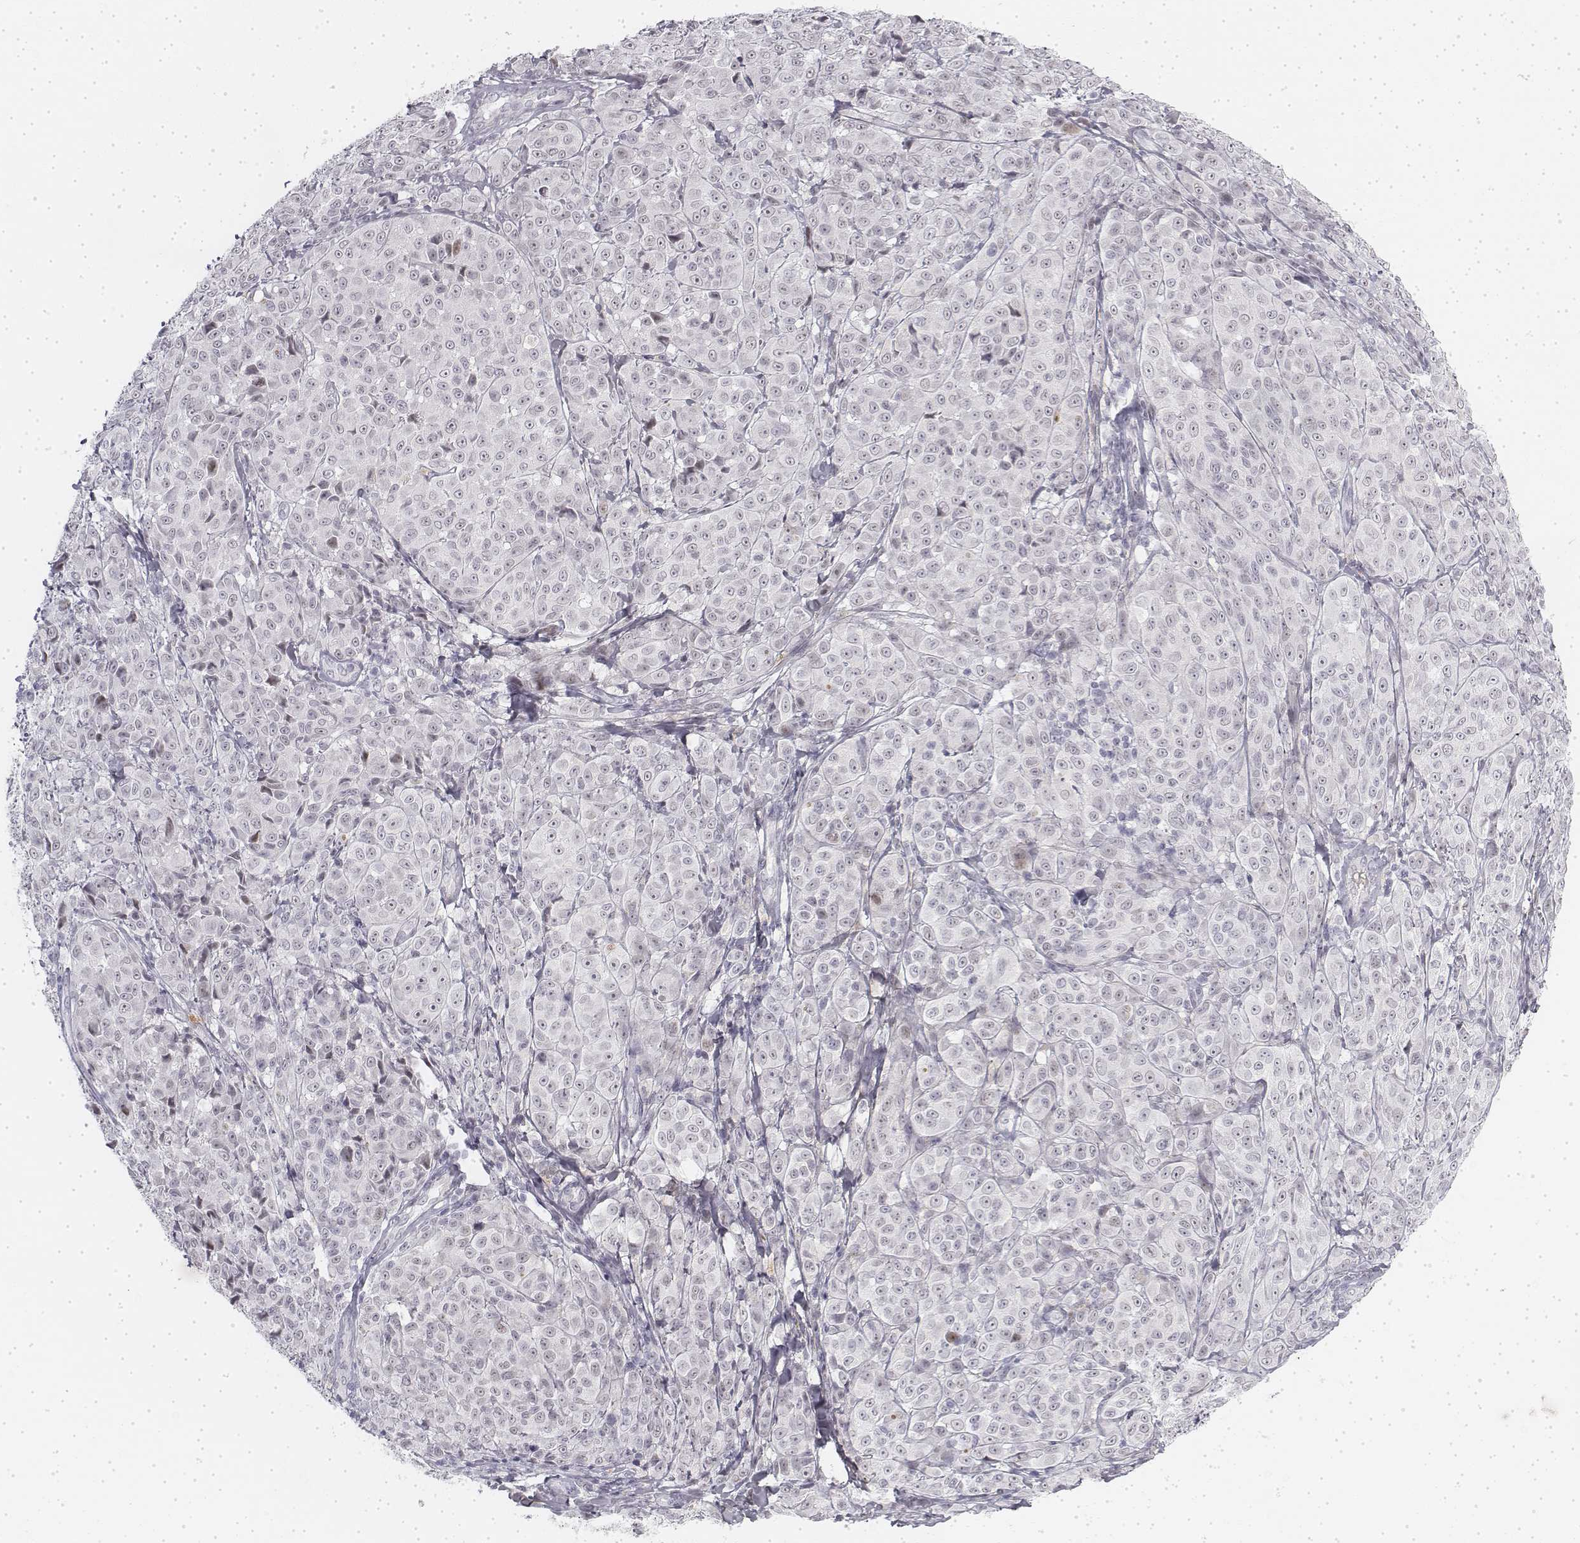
{"staining": {"intensity": "negative", "quantity": "none", "location": "none"}, "tissue": "melanoma", "cell_type": "Tumor cells", "image_type": "cancer", "snomed": [{"axis": "morphology", "description": "Malignant melanoma, NOS"}, {"axis": "topography", "description": "Skin"}], "caption": "The photomicrograph exhibits no staining of tumor cells in melanoma. The staining was performed using DAB to visualize the protein expression in brown, while the nuclei were stained in blue with hematoxylin (Magnification: 20x).", "gene": "KRT84", "patient": {"sex": "male", "age": 89}}